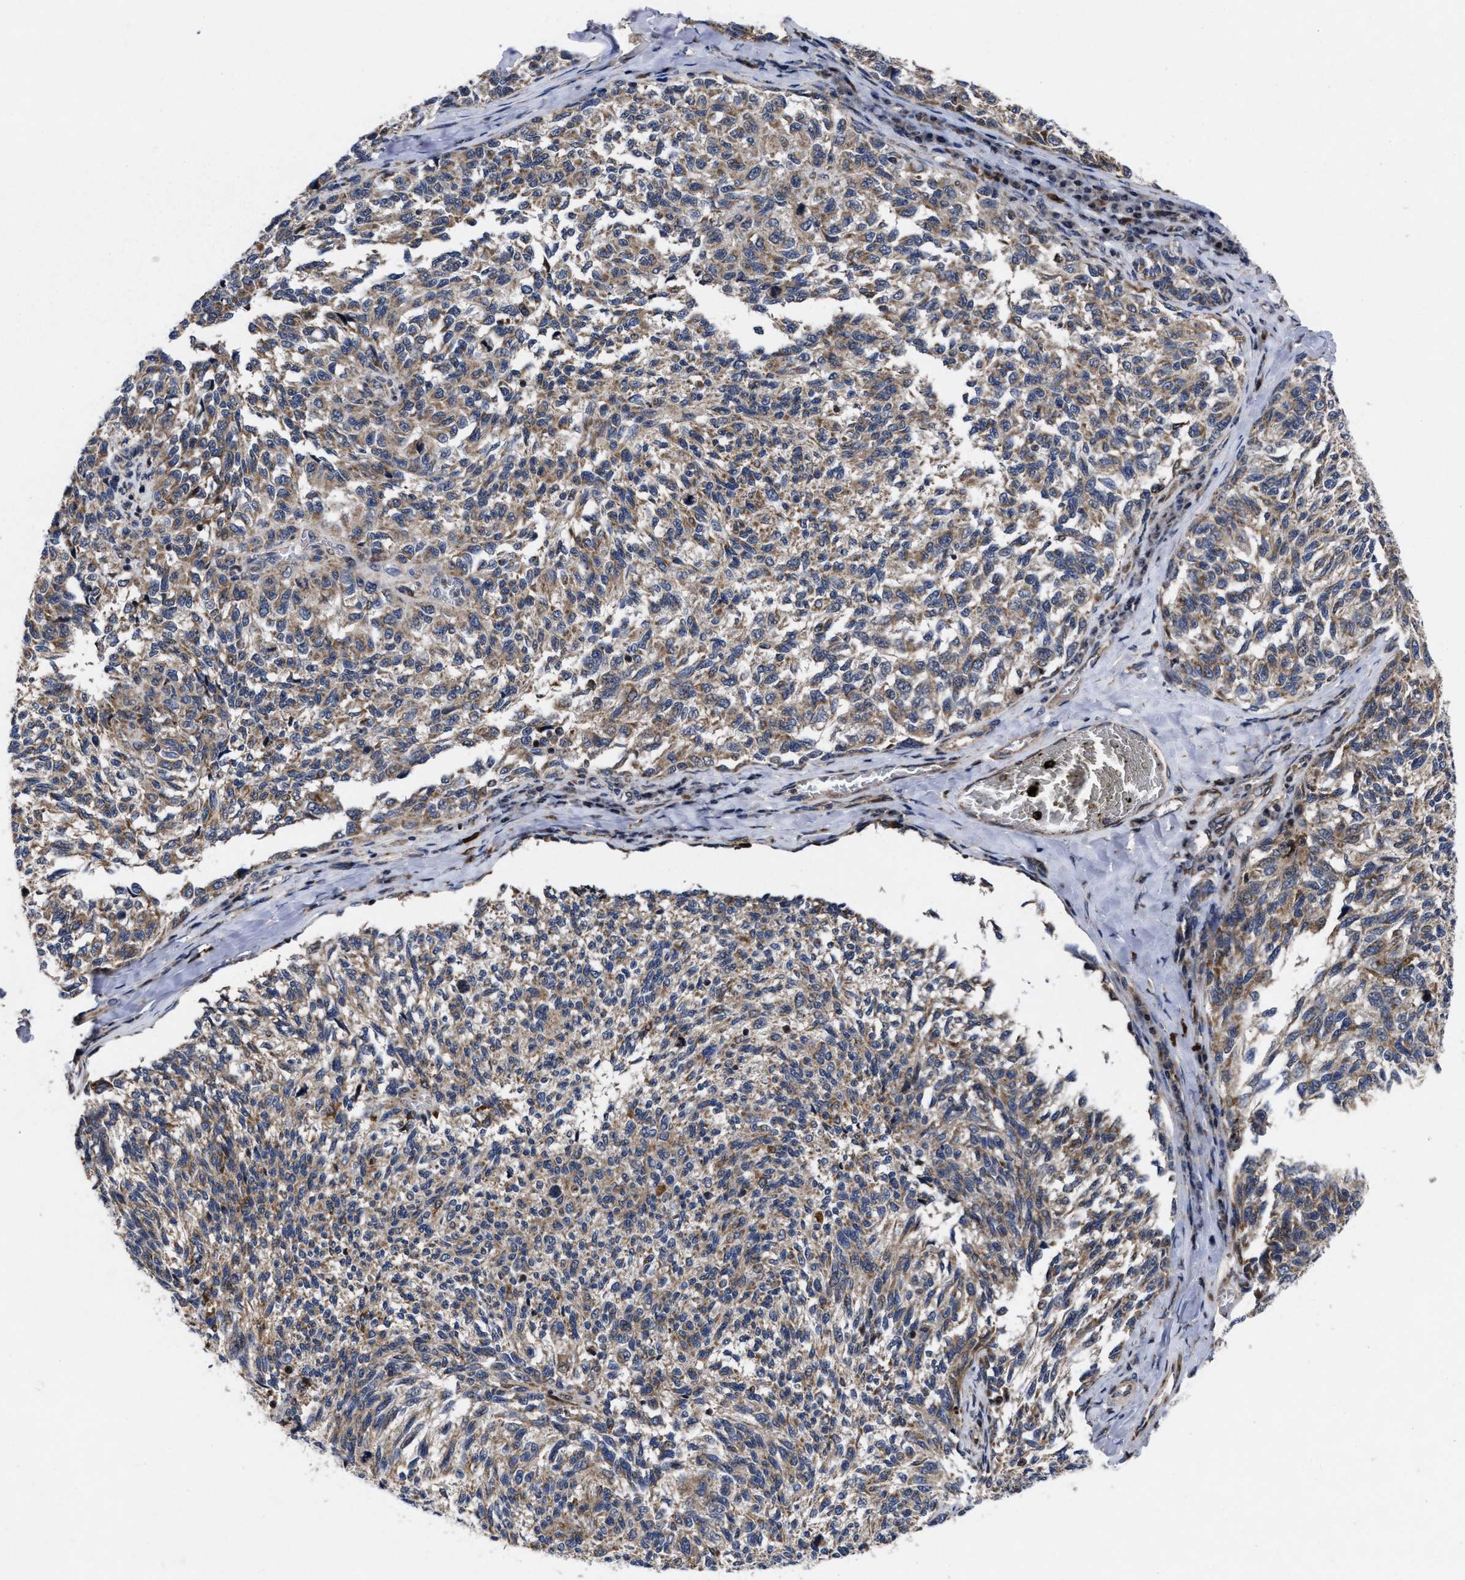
{"staining": {"intensity": "weak", "quantity": ">75%", "location": "cytoplasmic/membranous"}, "tissue": "melanoma", "cell_type": "Tumor cells", "image_type": "cancer", "snomed": [{"axis": "morphology", "description": "Malignant melanoma, NOS"}, {"axis": "topography", "description": "Skin"}], "caption": "A low amount of weak cytoplasmic/membranous expression is seen in about >75% of tumor cells in malignant melanoma tissue. (DAB (3,3'-diaminobenzidine) IHC with brightfield microscopy, high magnification).", "gene": "MRPL50", "patient": {"sex": "female", "age": 73}}